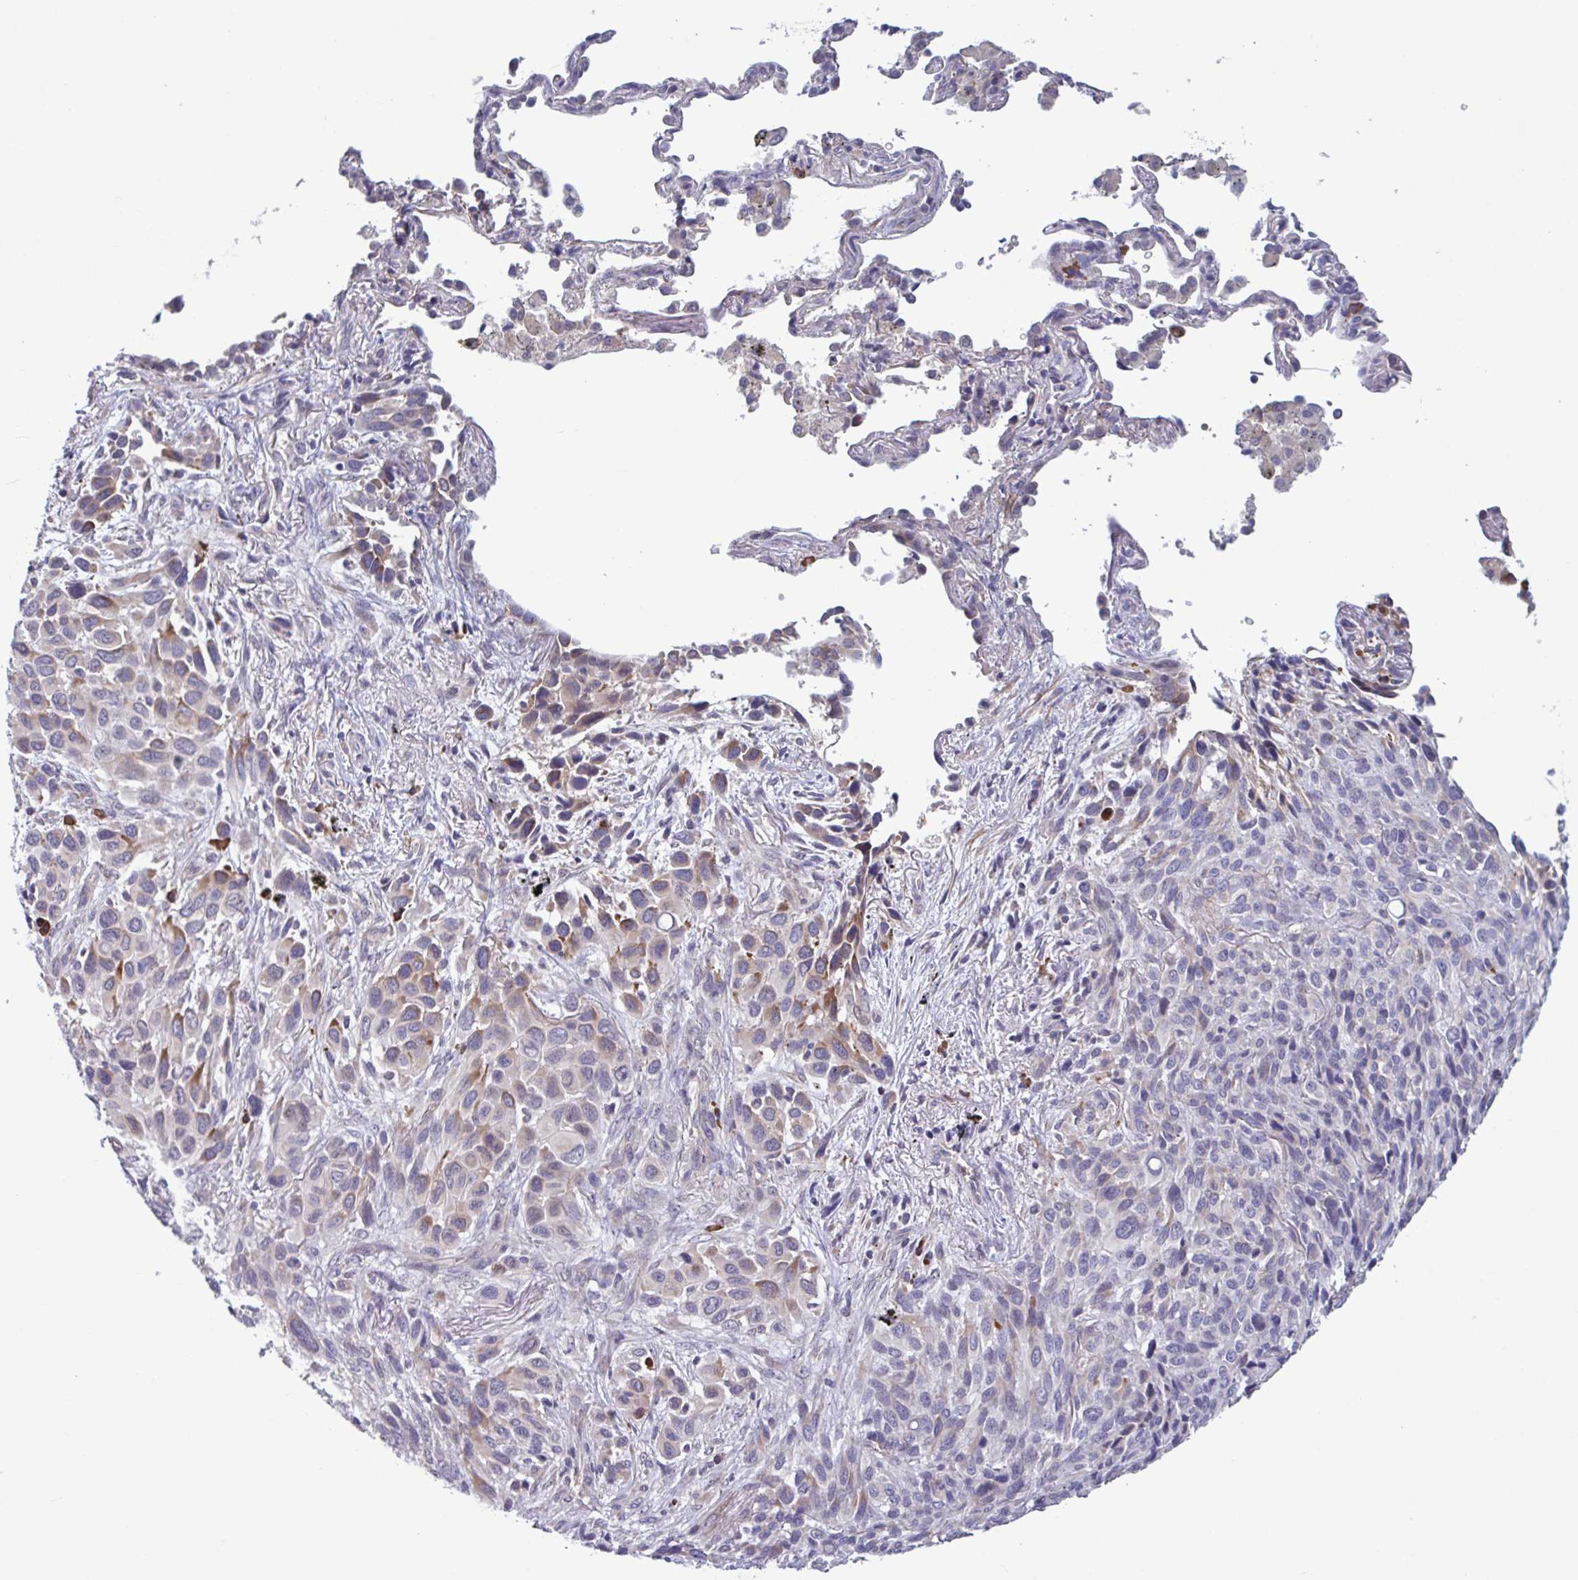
{"staining": {"intensity": "moderate", "quantity": "<25%", "location": "cytoplasmic/membranous"}, "tissue": "melanoma", "cell_type": "Tumor cells", "image_type": "cancer", "snomed": [{"axis": "morphology", "description": "Malignant melanoma, Metastatic site"}, {"axis": "topography", "description": "Lung"}], "caption": "Tumor cells exhibit moderate cytoplasmic/membranous expression in approximately <25% of cells in malignant melanoma (metastatic site).", "gene": "CD1E", "patient": {"sex": "male", "age": 48}}